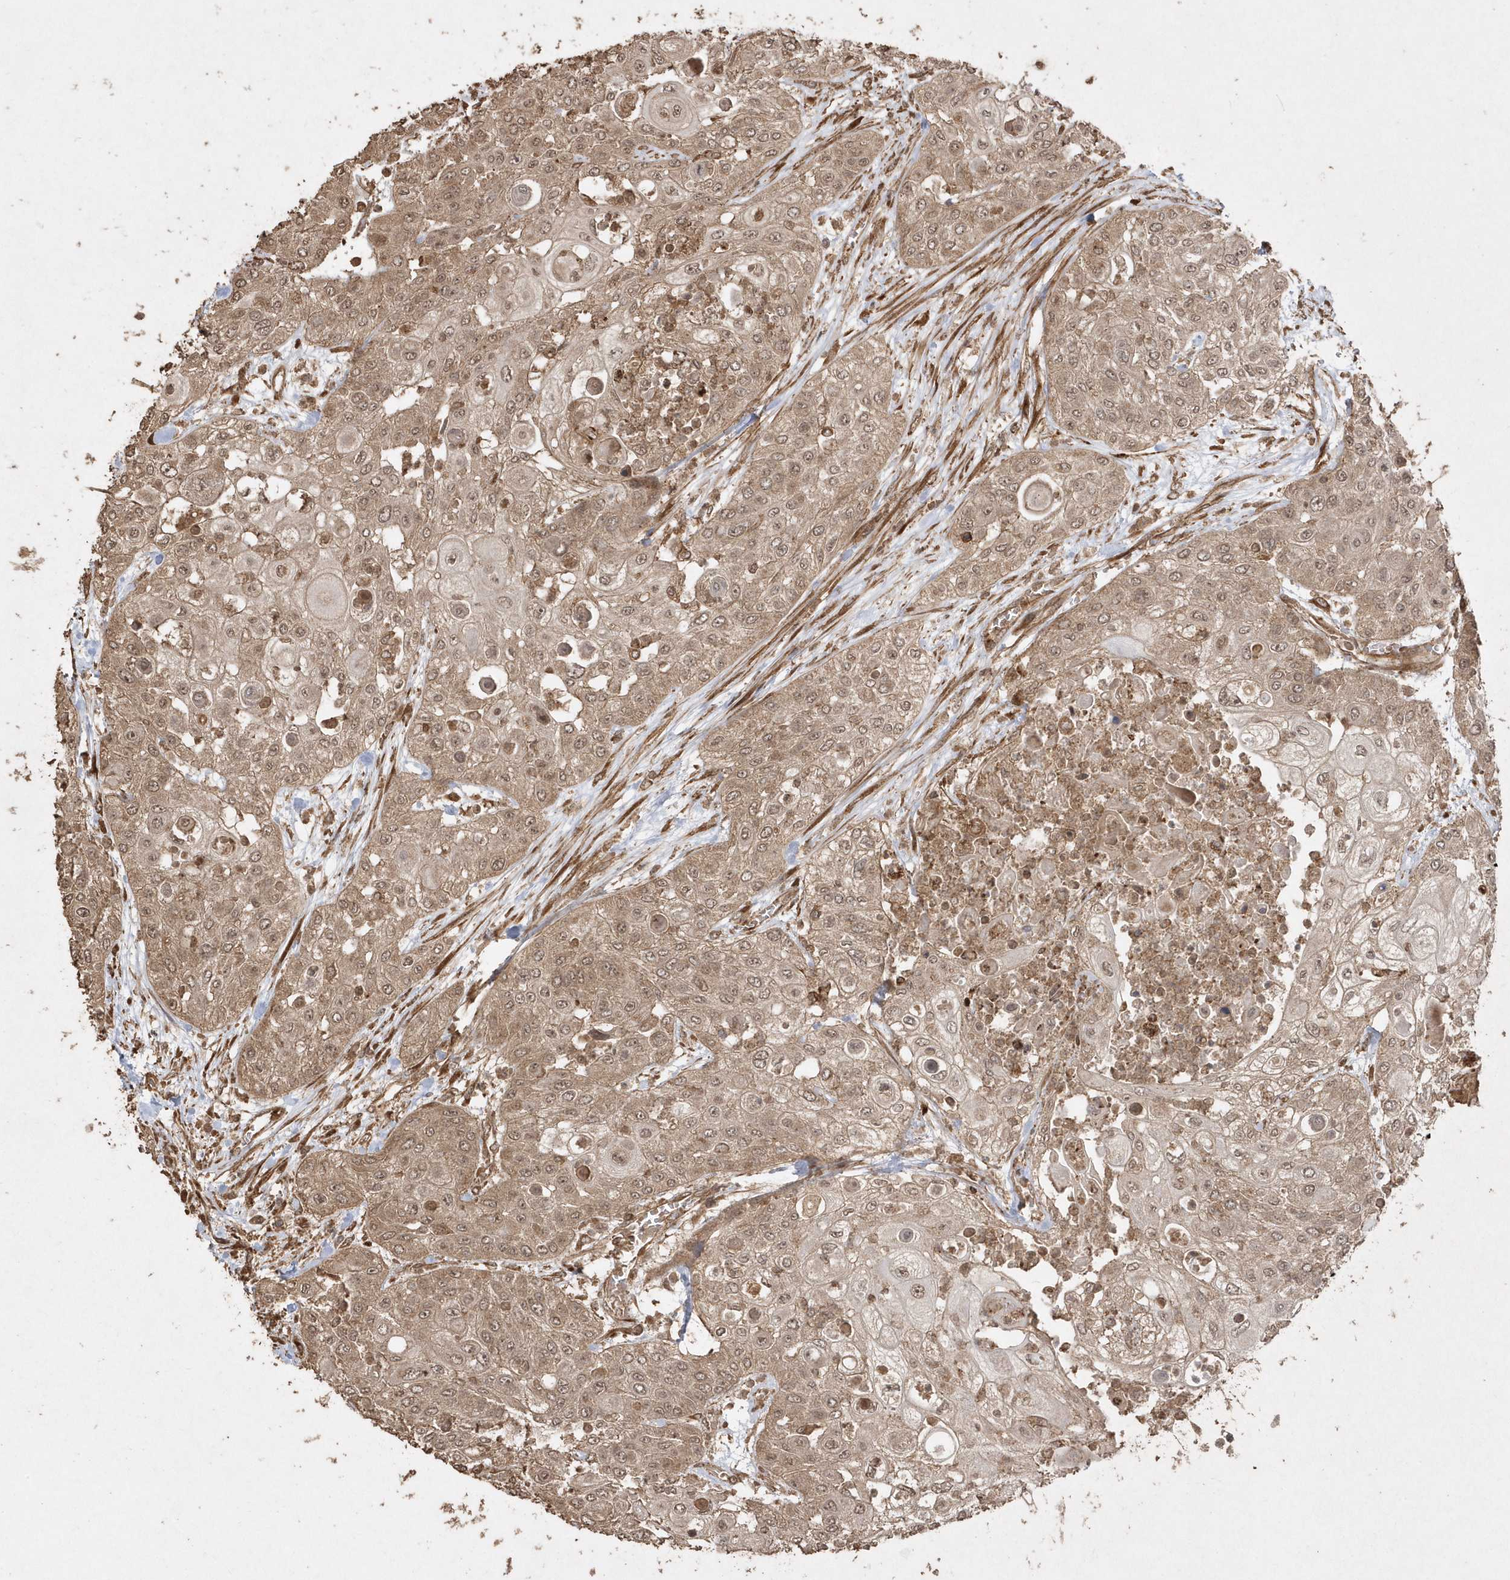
{"staining": {"intensity": "moderate", "quantity": ">75%", "location": "cytoplasmic/membranous,nuclear"}, "tissue": "urothelial cancer", "cell_type": "Tumor cells", "image_type": "cancer", "snomed": [{"axis": "morphology", "description": "Urothelial carcinoma, High grade"}, {"axis": "topography", "description": "Urinary bladder"}], "caption": "This is a histology image of immunohistochemistry (IHC) staining of urothelial carcinoma (high-grade), which shows moderate staining in the cytoplasmic/membranous and nuclear of tumor cells.", "gene": "AVPI1", "patient": {"sex": "female", "age": 79}}